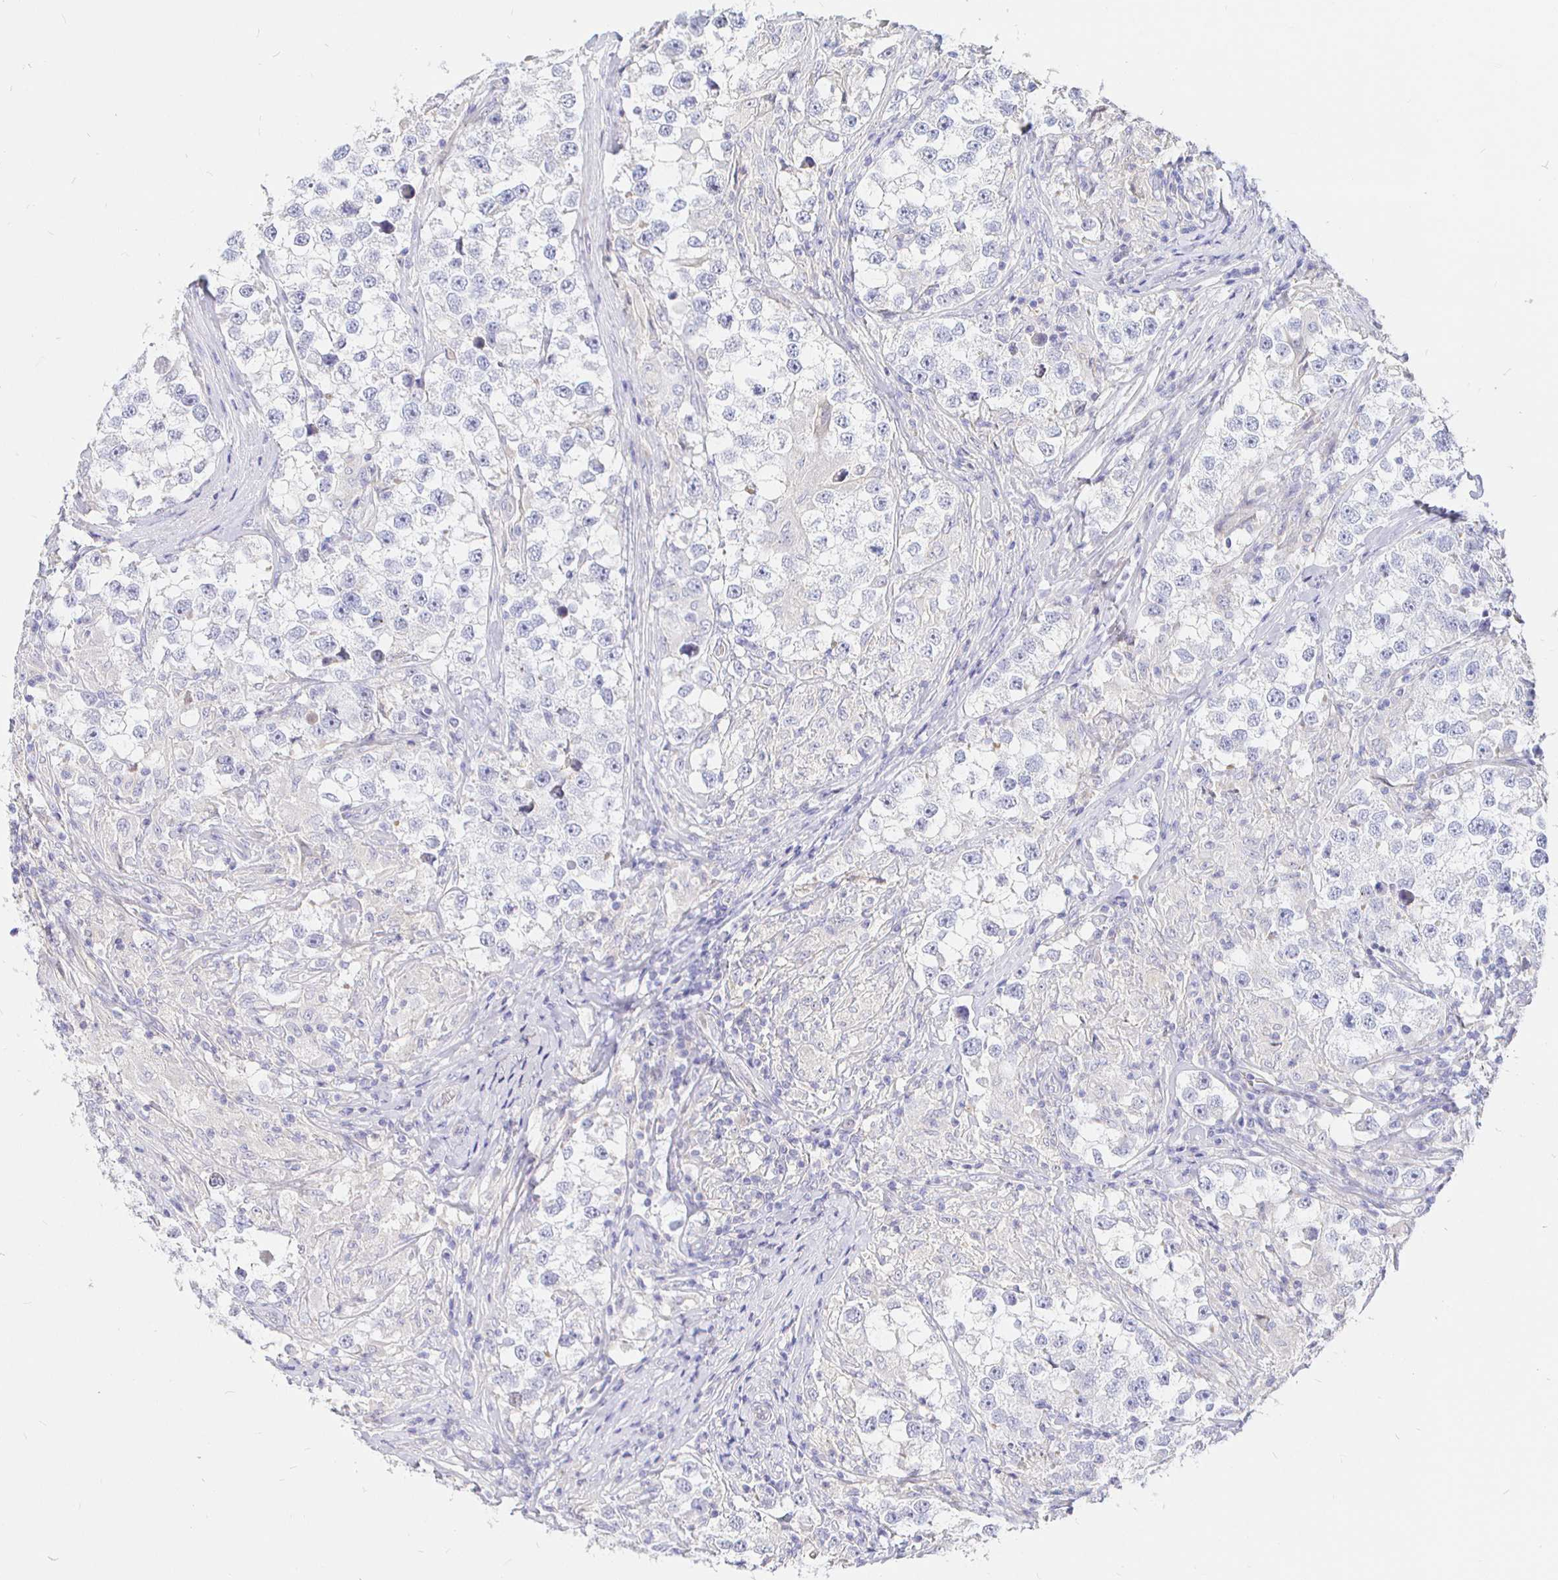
{"staining": {"intensity": "negative", "quantity": "none", "location": "none"}, "tissue": "testis cancer", "cell_type": "Tumor cells", "image_type": "cancer", "snomed": [{"axis": "morphology", "description": "Seminoma, NOS"}, {"axis": "topography", "description": "Testis"}], "caption": "Protein analysis of seminoma (testis) shows no significant expression in tumor cells.", "gene": "NECAB1", "patient": {"sex": "male", "age": 46}}